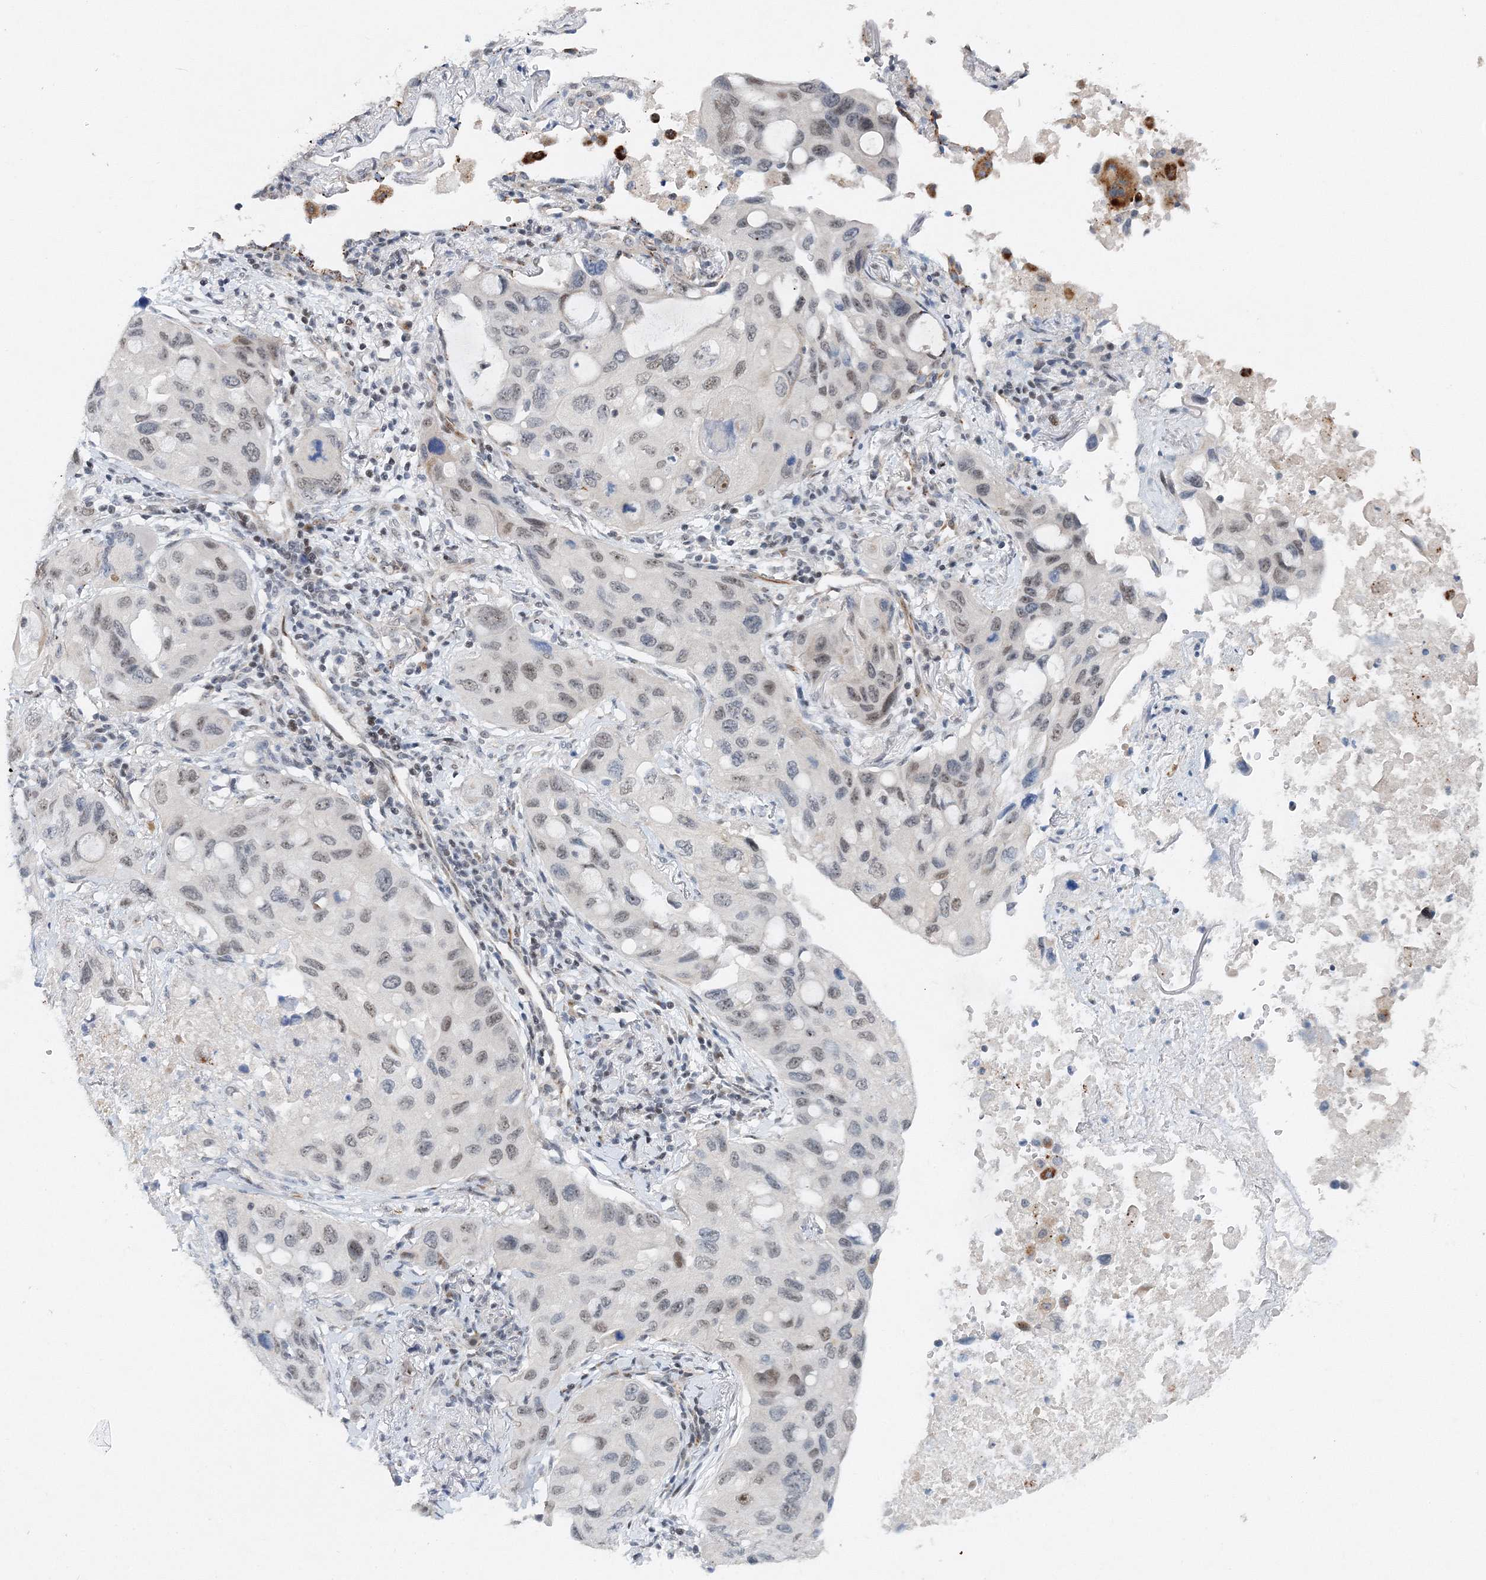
{"staining": {"intensity": "moderate", "quantity": "<25%", "location": "nuclear"}, "tissue": "lung cancer", "cell_type": "Tumor cells", "image_type": "cancer", "snomed": [{"axis": "morphology", "description": "Squamous cell carcinoma, NOS"}, {"axis": "topography", "description": "Lung"}], "caption": "Squamous cell carcinoma (lung) was stained to show a protein in brown. There is low levels of moderate nuclear positivity in about <25% of tumor cells. The staining was performed using DAB (3,3'-diaminobenzidine) to visualize the protein expression in brown, while the nuclei were stained in blue with hematoxylin (Magnification: 20x).", "gene": "UIMC1", "patient": {"sex": "female", "age": 73}}